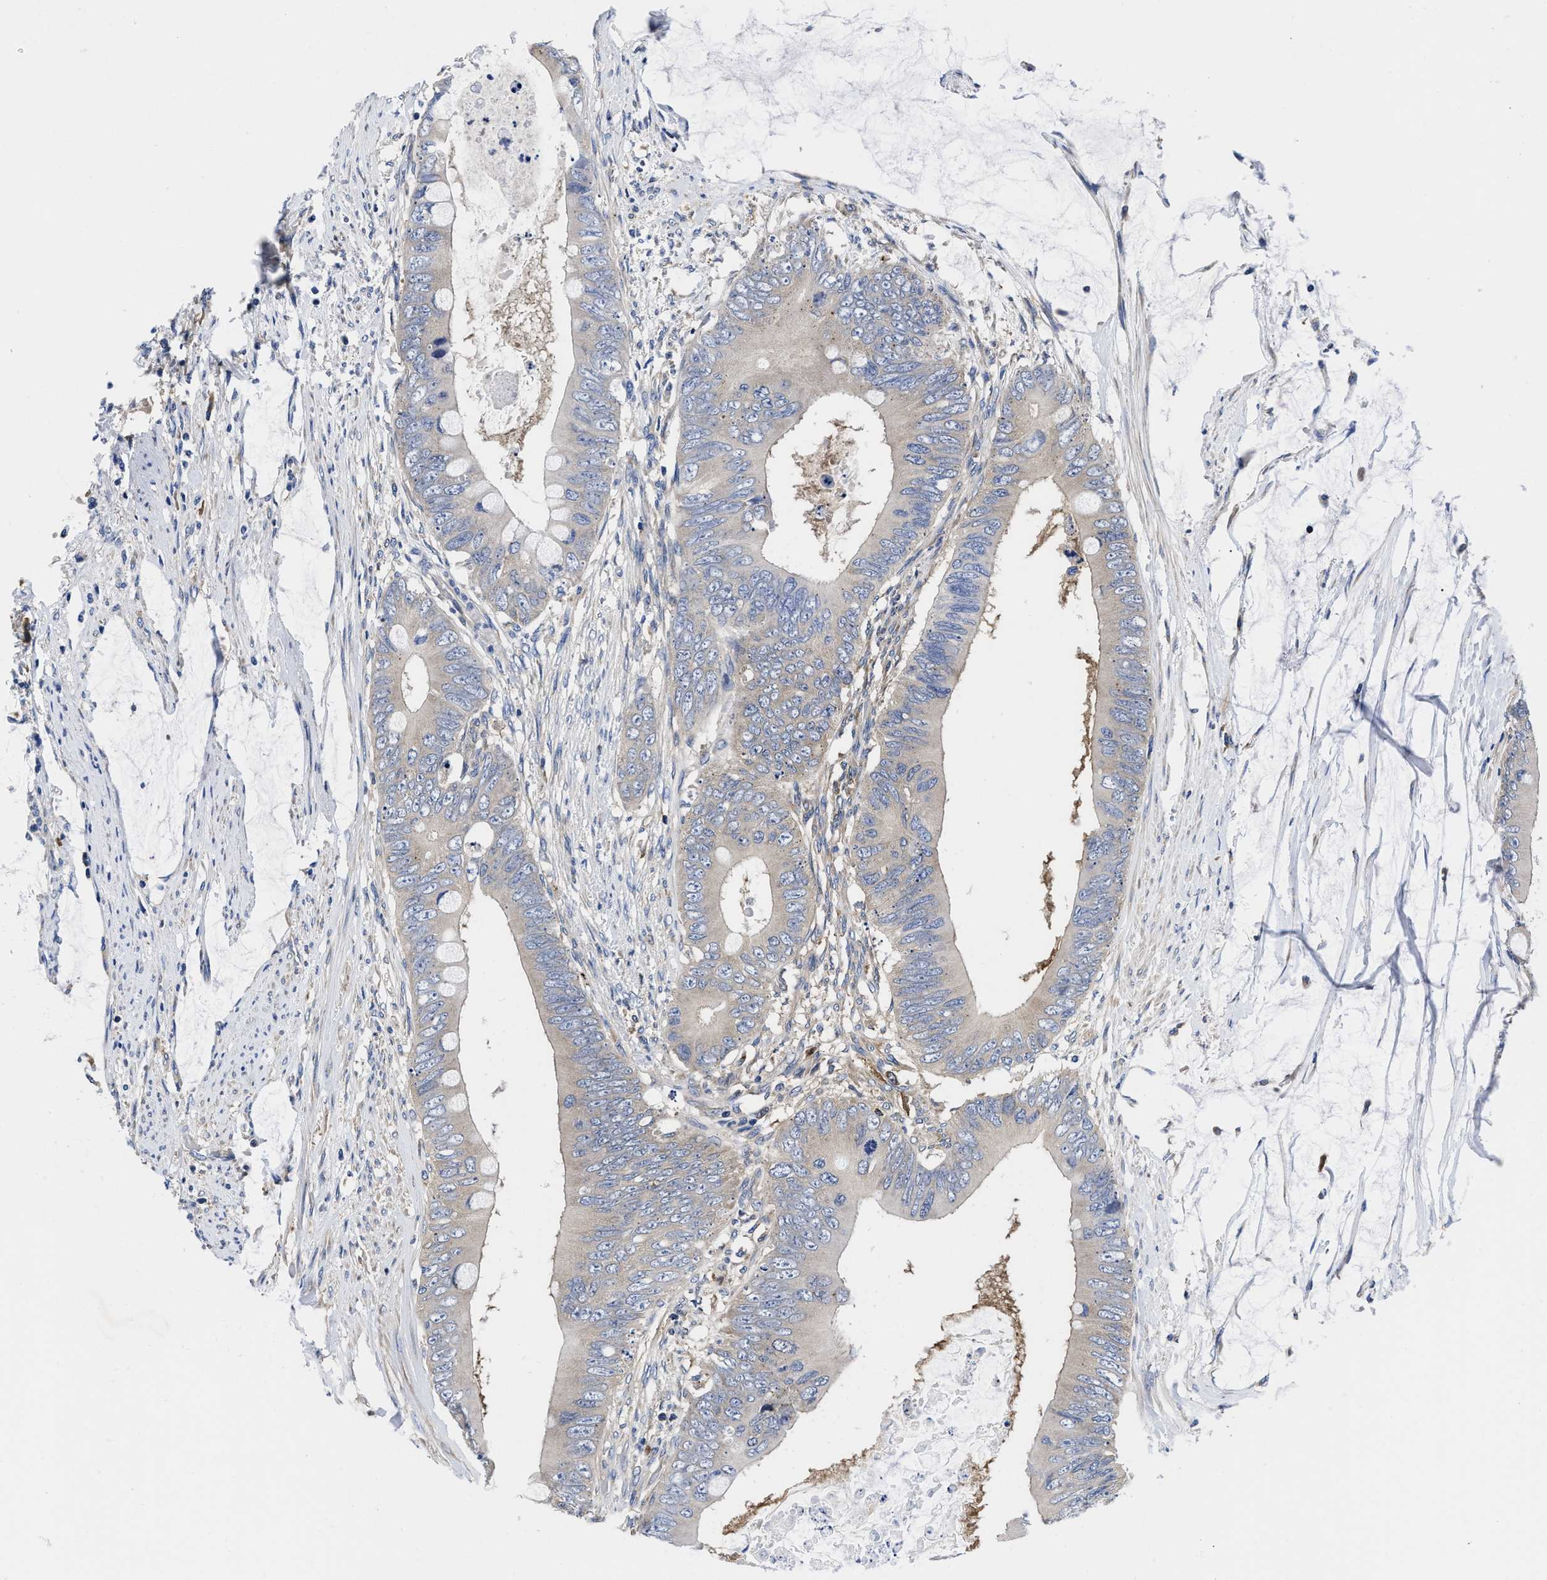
{"staining": {"intensity": "weak", "quantity": "<25%", "location": "cytoplasmic/membranous"}, "tissue": "colorectal cancer", "cell_type": "Tumor cells", "image_type": "cancer", "snomed": [{"axis": "morphology", "description": "Adenocarcinoma, NOS"}, {"axis": "topography", "description": "Rectum"}], "caption": "IHC micrograph of human colorectal cancer (adenocarcinoma) stained for a protein (brown), which exhibits no positivity in tumor cells.", "gene": "YARS1", "patient": {"sex": "female", "age": 77}}